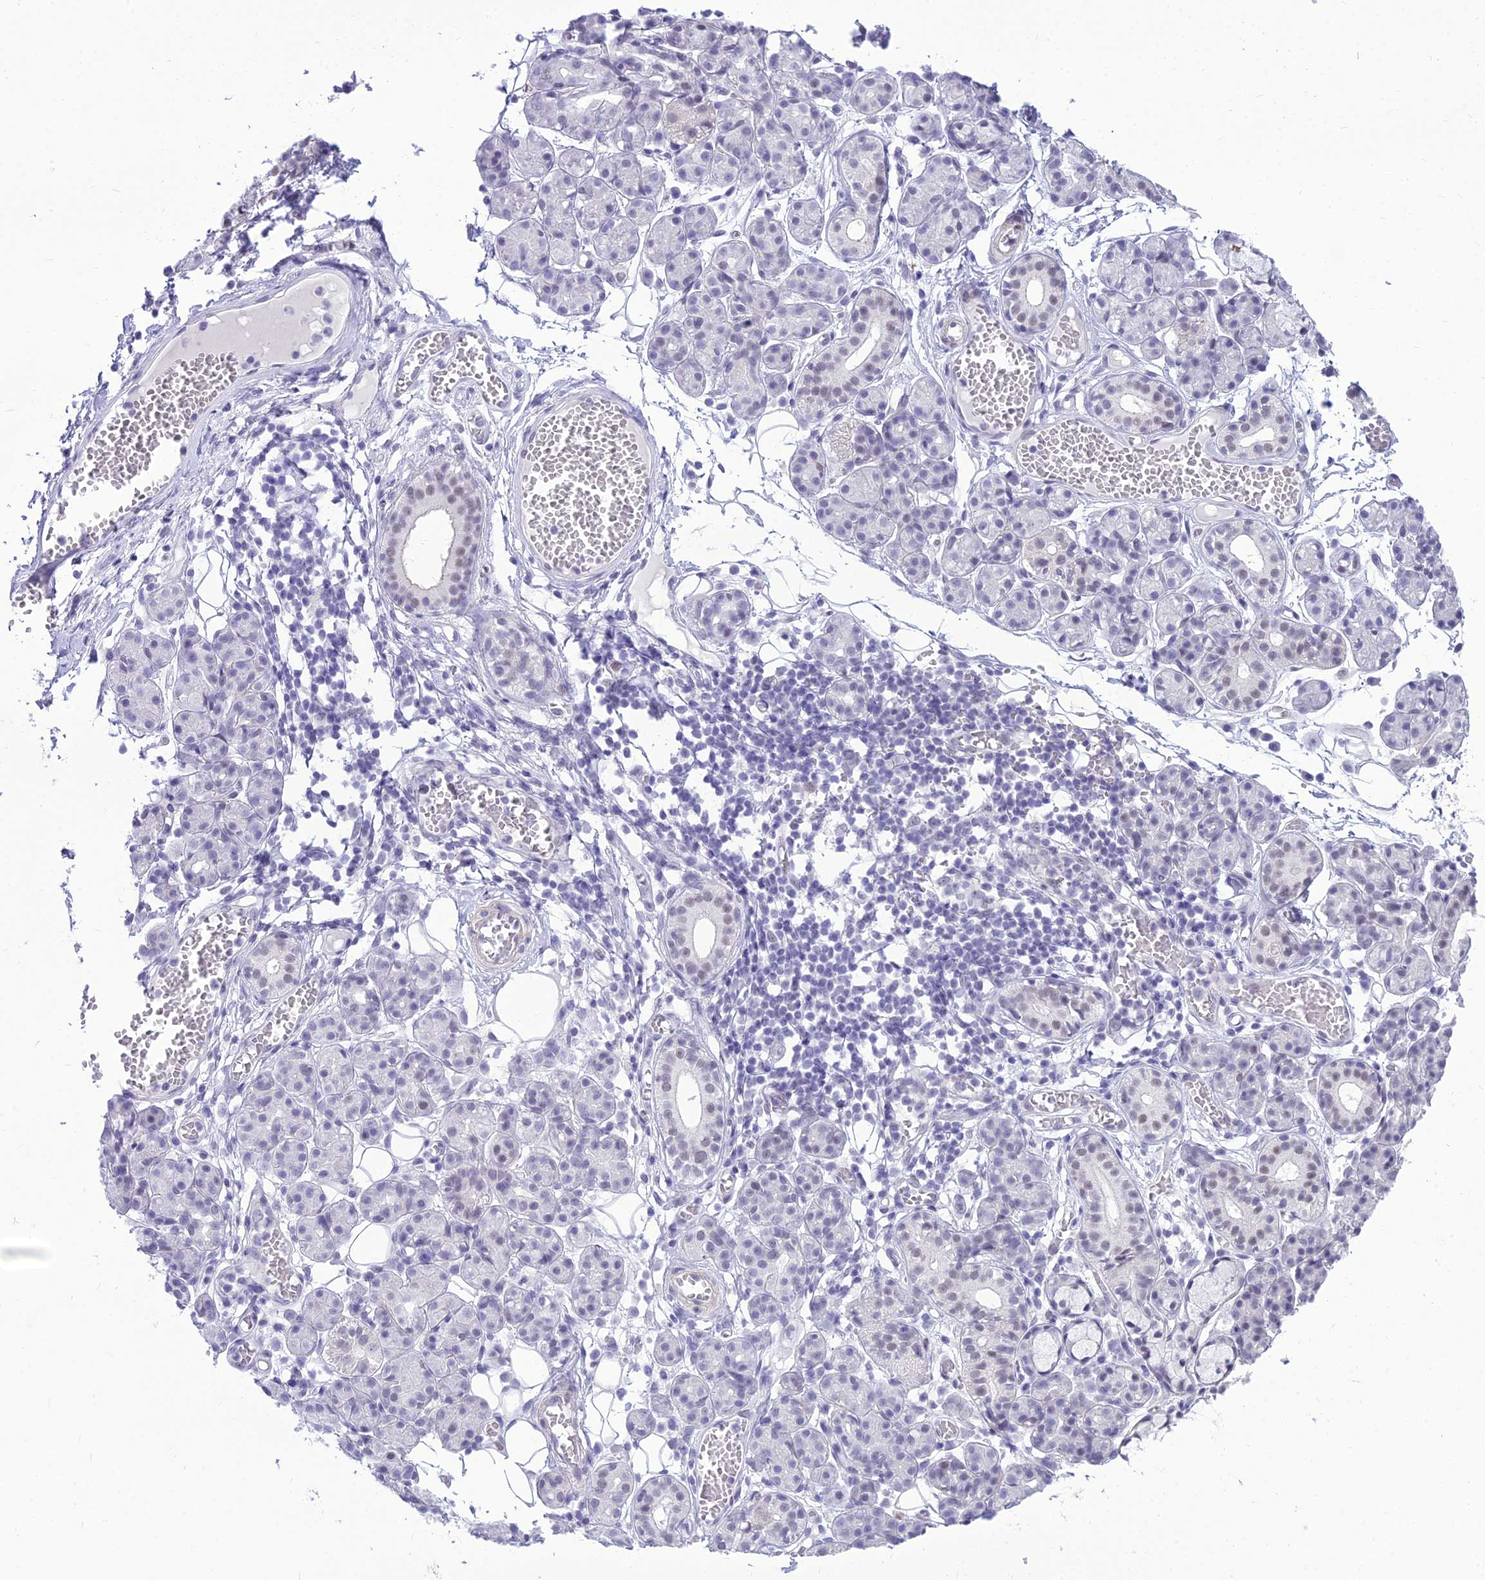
{"staining": {"intensity": "negative", "quantity": "none", "location": "none"}, "tissue": "salivary gland", "cell_type": "Glandular cells", "image_type": "normal", "snomed": [{"axis": "morphology", "description": "Normal tissue, NOS"}, {"axis": "topography", "description": "Salivary gland"}], "caption": "IHC micrograph of normal salivary gland: salivary gland stained with DAB (3,3'-diaminobenzidine) reveals no significant protein expression in glandular cells.", "gene": "DHX40", "patient": {"sex": "male", "age": 63}}